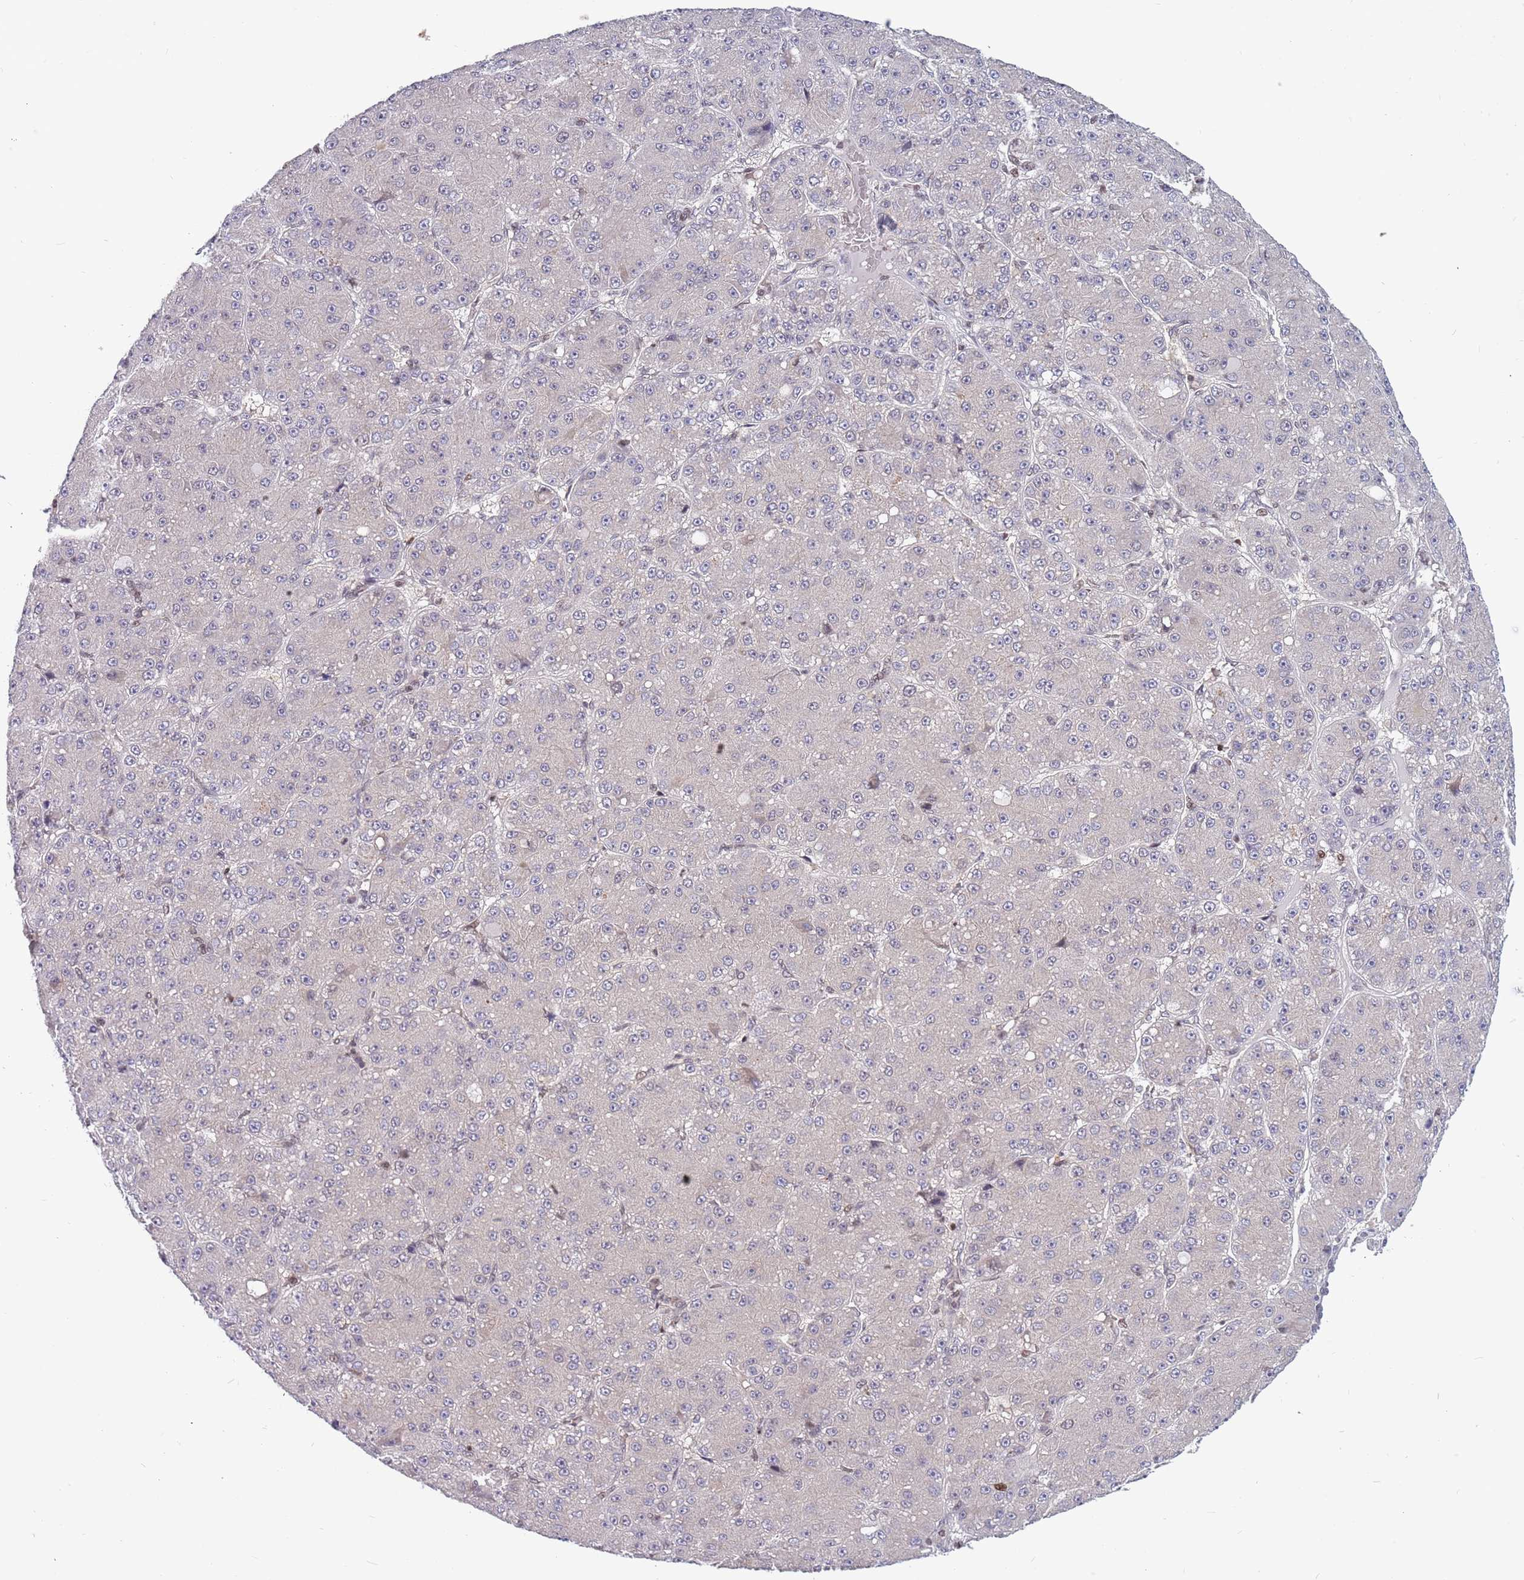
{"staining": {"intensity": "negative", "quantity": "none", "location": "none"}, "tissue": "liver cancer", "cell_type": "Tumor cells", "image_type": "cancer", "snomed": [{"axis": "morphology", "description": "Carcinoma, Hepatocellular, NOS"}, {"axis": "topography", "description": "Liver"}], "caption": "Micrograph shows no protein positivity in tumor cells of liver cancer (hepatocellular carcinoma) tissue. (IHC, brightfield microscopy, high magnification).", "gene": "ARHGEF5", "patient": {"sex": "male", "age": 67}}